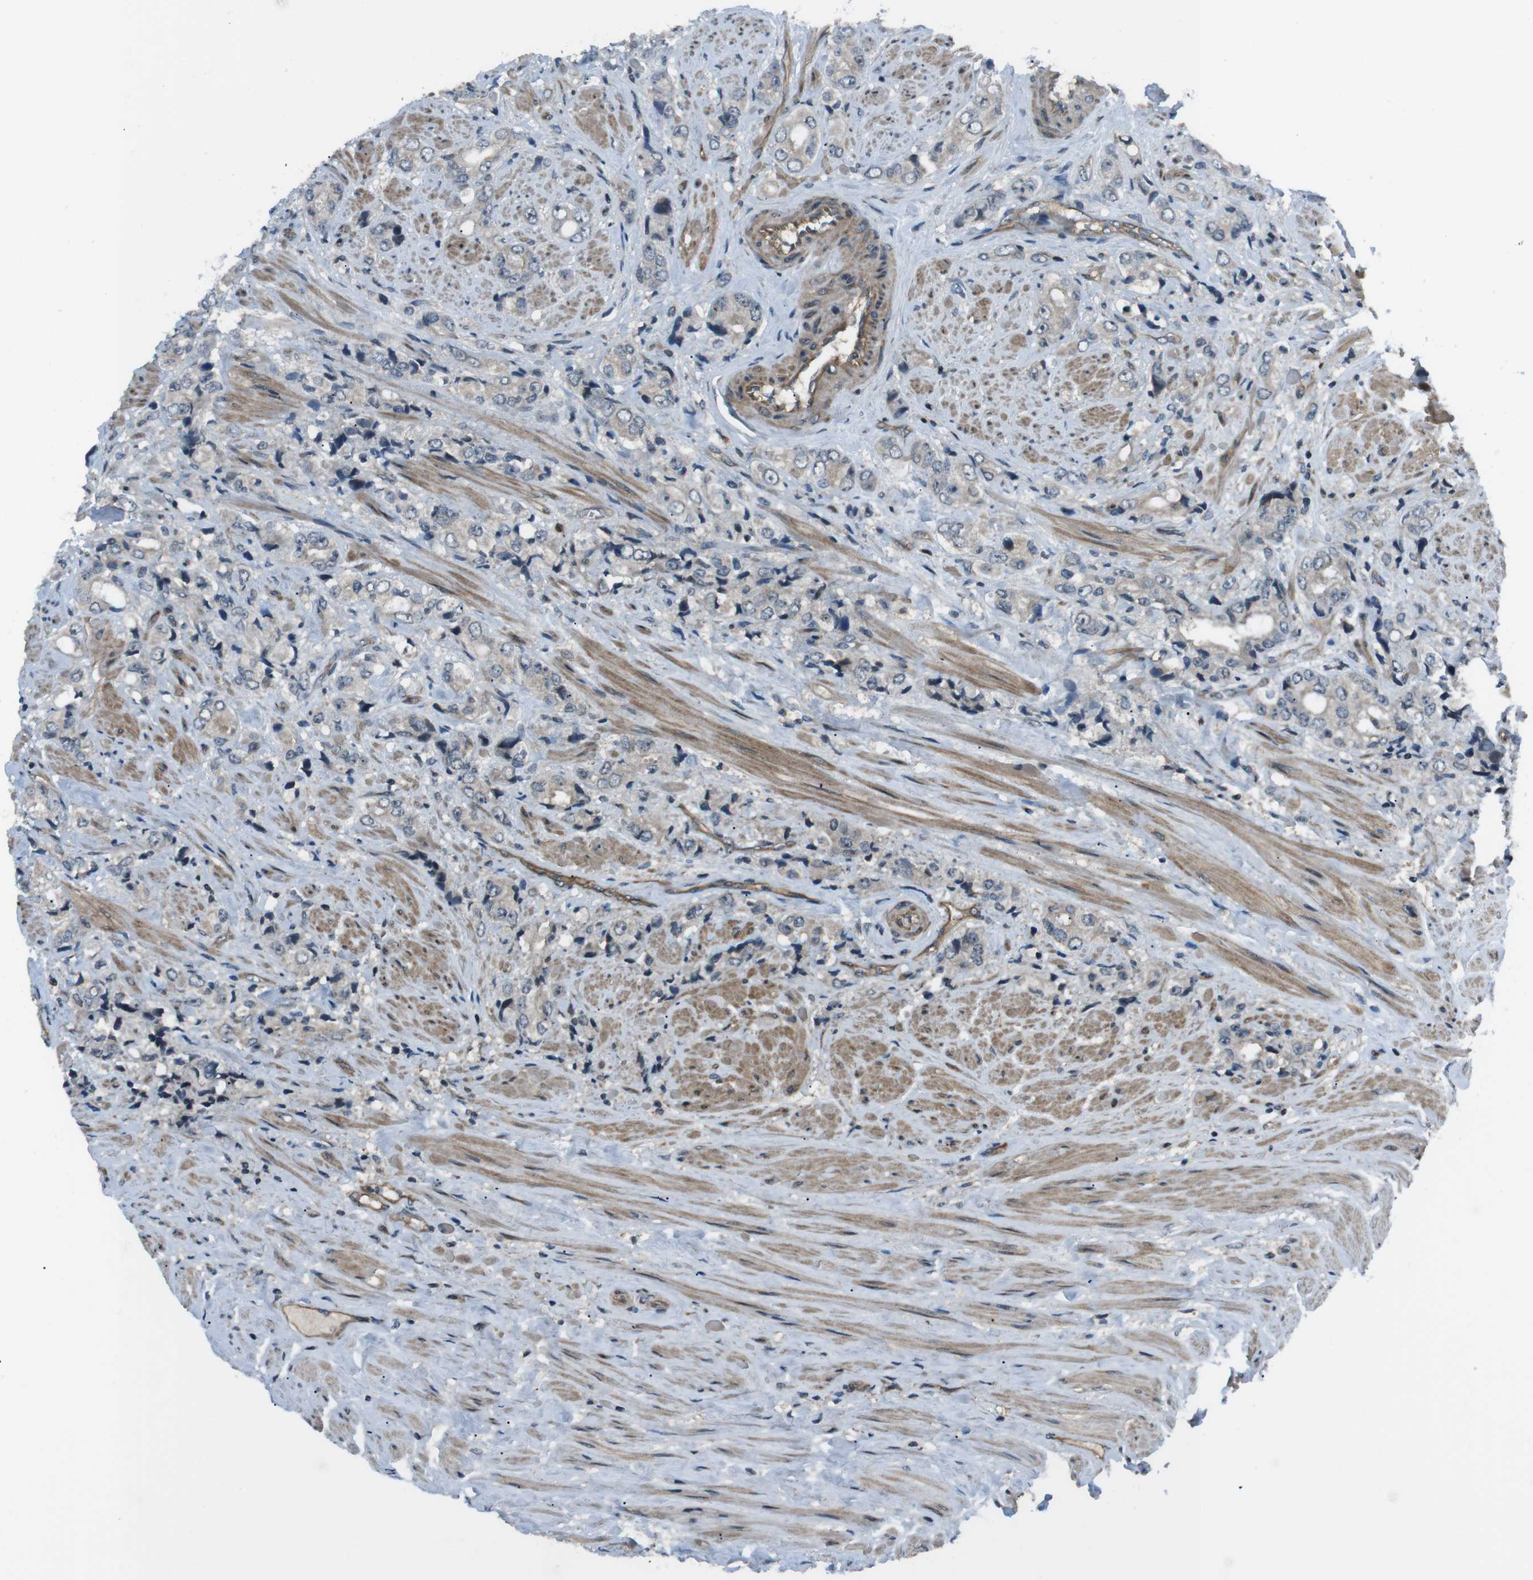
{"staining": {"intensity": "moderate", "quantity": "<25%", "location": "cytoplasmic/membranous"}, "tissue": "prostate cancer", "cell_type": "Tumor cells", "image_type": "cancer", "snomed": [{"axis": "morphology", "description": "Adenocarcinoma, High grade"}, {"axis": "topography", "description": "Prostate"}], "caption": "Immunohistochemical staining of prostate cancer (high-grade adenocarcinoma) shows moderate cytoplasmic/membranous protein staining in approximately <25% of tumor cells. Nuclei are stained in blue.", "gene": "TIAM2", "patient": {"sex": "male", "age": 61}}